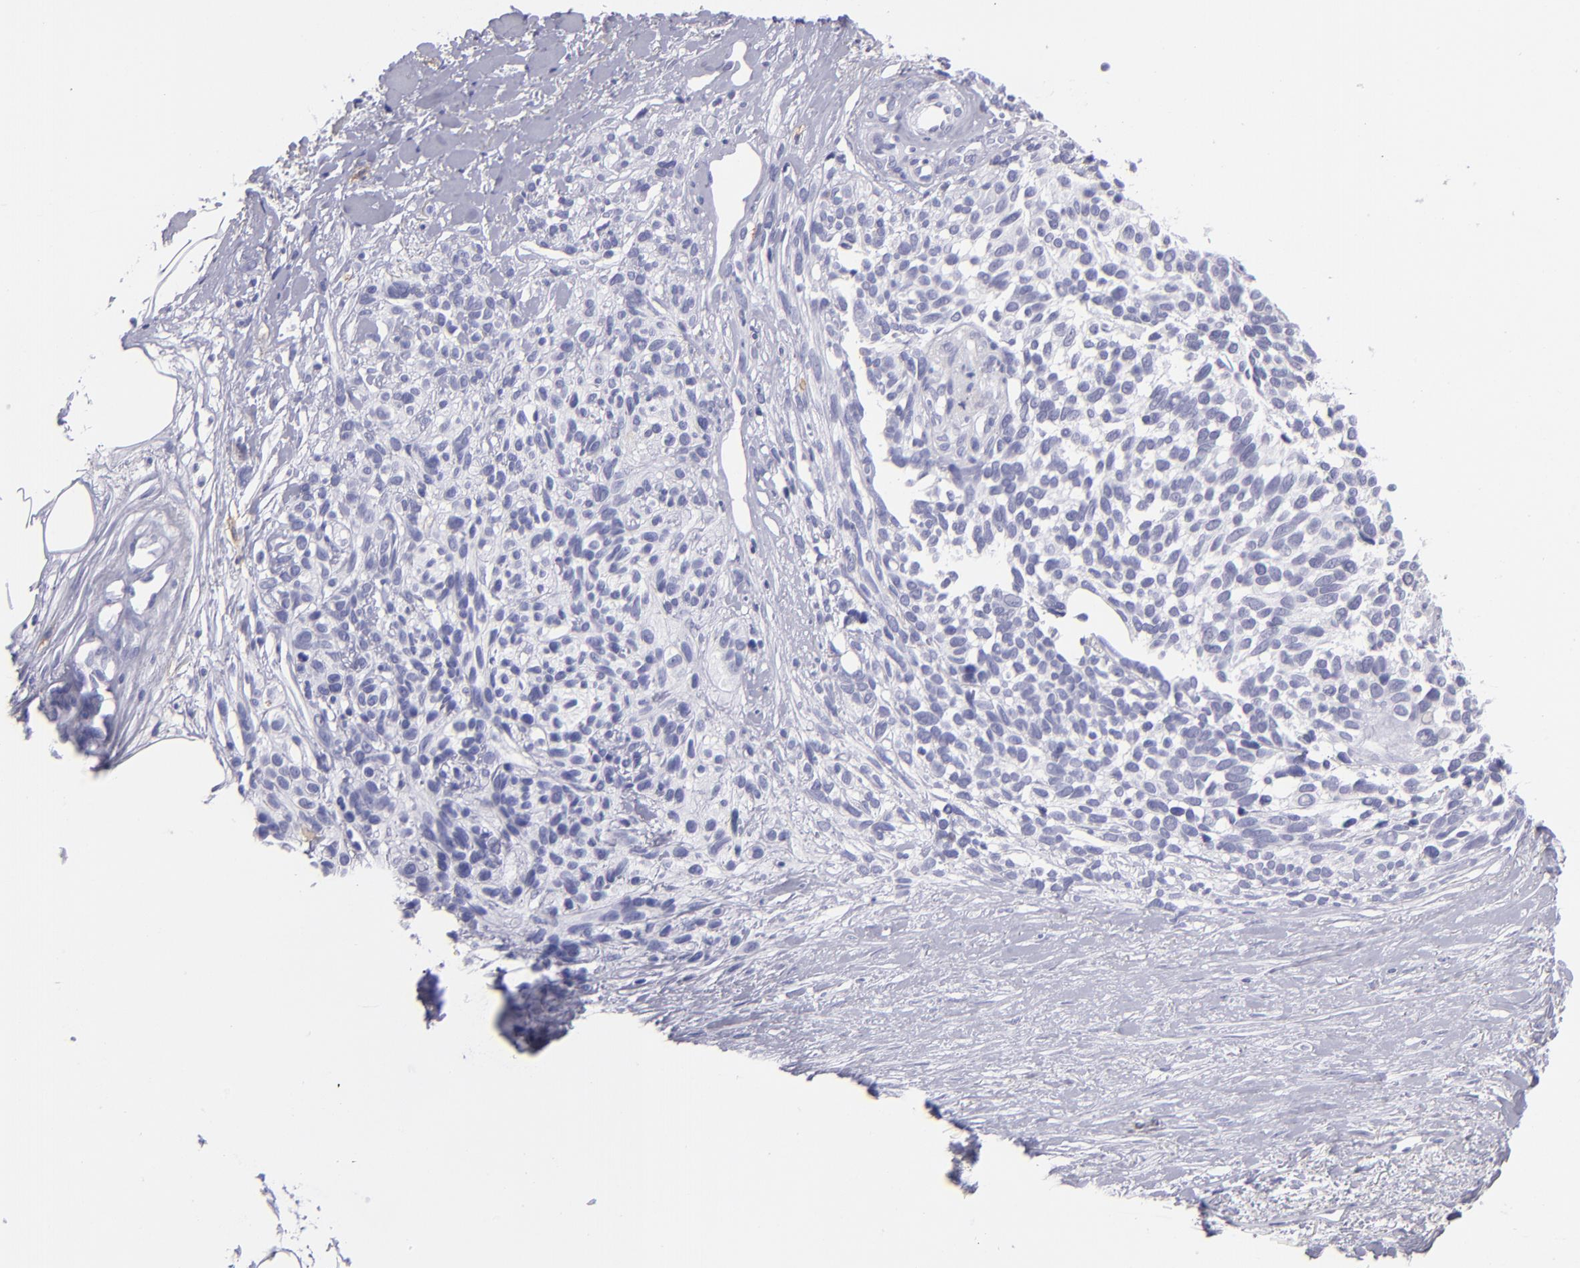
{"staining": {"intensity": "negative", "quantity": "none", "location": "none"}, "tissue": "melanoma", "cell_type": "Tumor cells", "image_type": "cancer", "snomed": [{"axis": "morphology", "description": "Malignant melanoma, NOS"}, {"axis": "topography", "description": "Skin"}], "caption": "The immunohistochemistry (IHC) histopathology image has no significant staining in tumor cells of malignant melanoma tissue.", "gene": "CD82", "patient": {"sex": "female", "age": 85}}